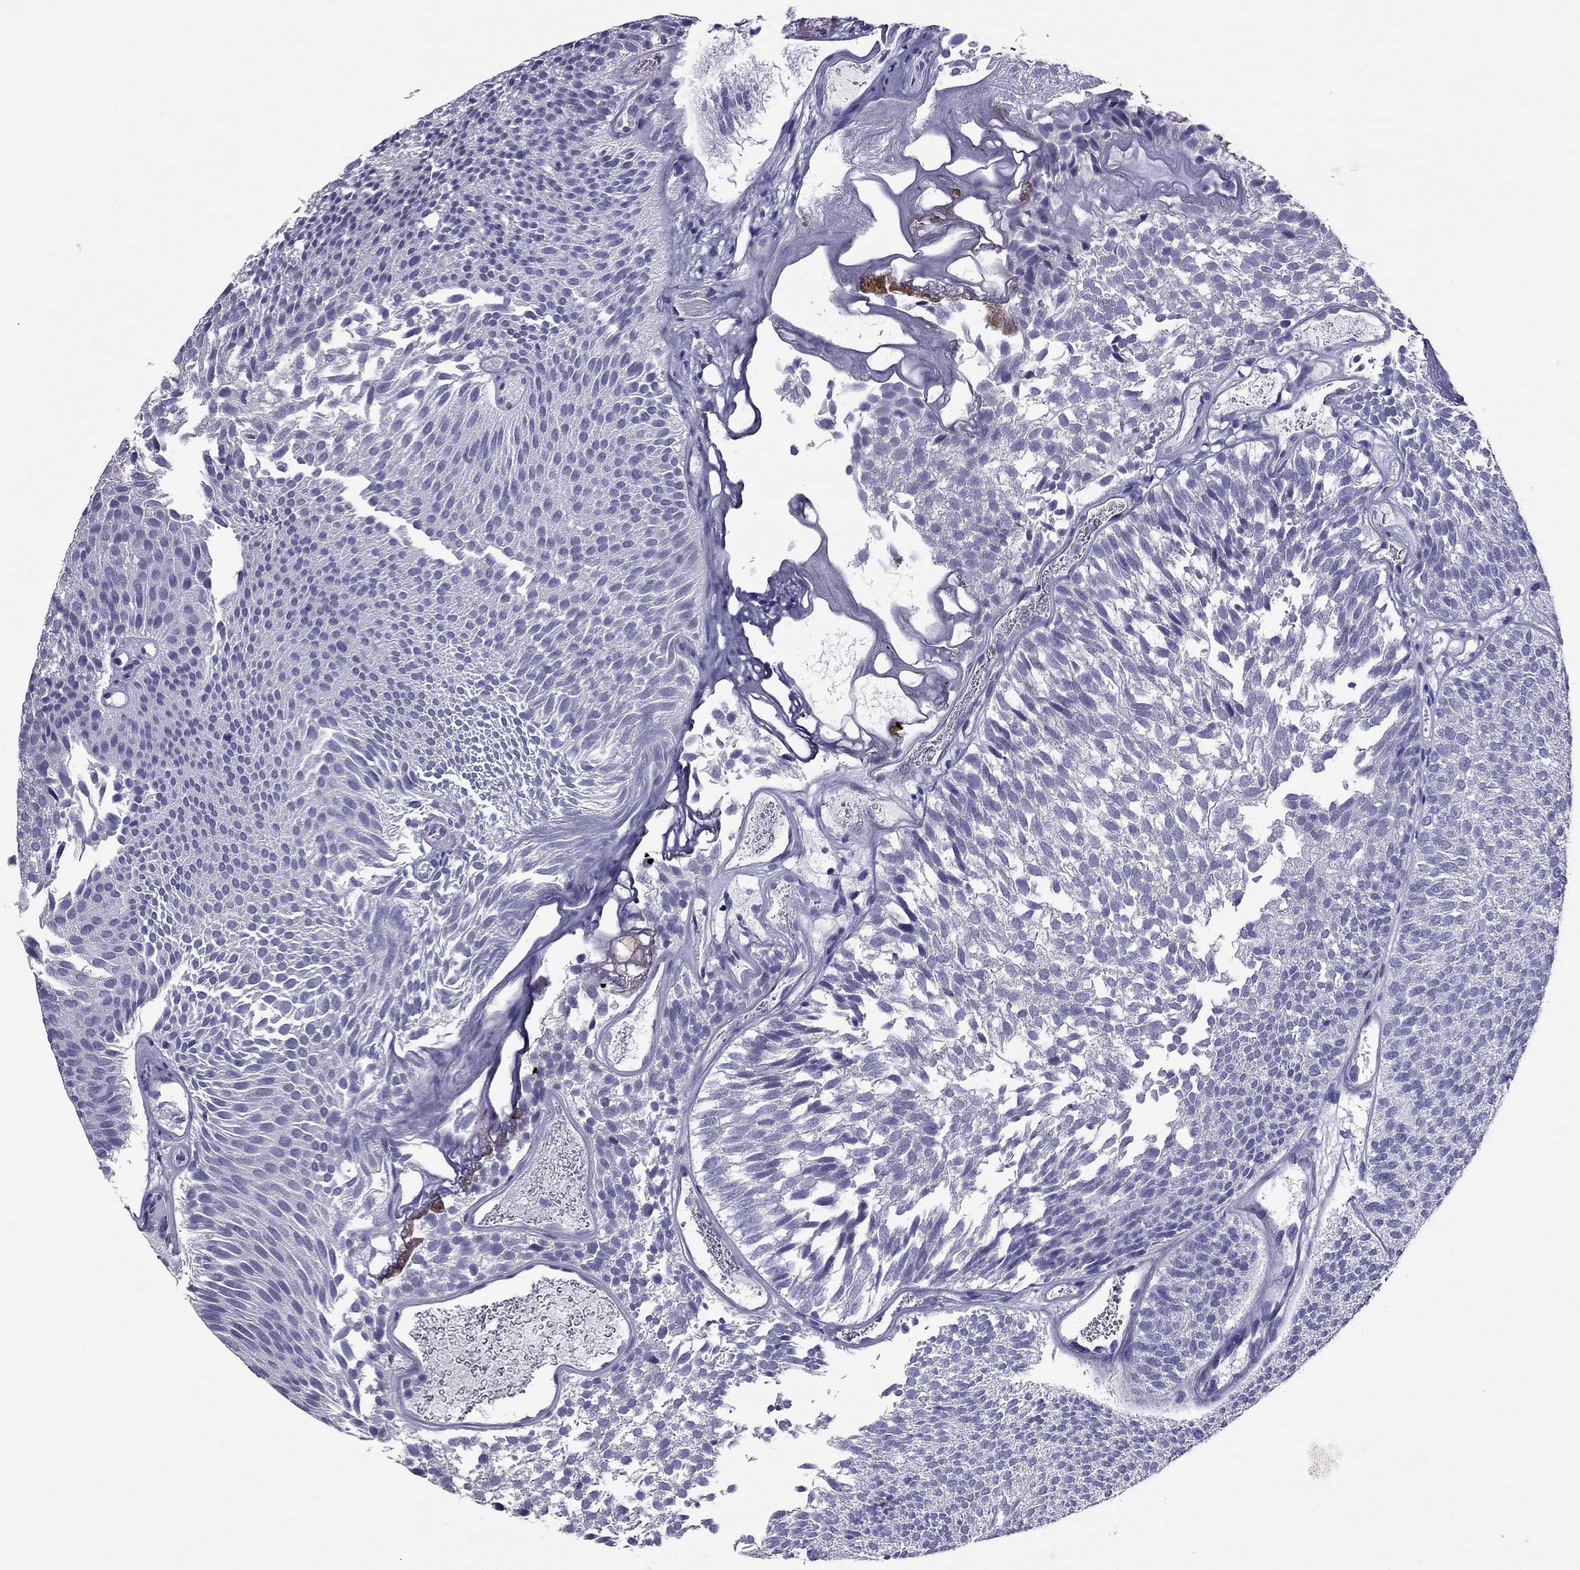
{"staining": {"intensity": "negative", "quantity": "none", "location": "none"}, "tissue": "urothelial cancer", "cell_type": "Tumor cells", "image_type": "cancer", "snomed": [{"axis": "morphology", "description": "Urothelial carcinoma, Low grade"}, {"axis": "topography", "description": "Urinary bladder"}], "caption": "This is an immunohistochemistry (IHC) histopathology image of low-grade urothelial carcinoma. There is no staining in tumor cells.", "gene": "PDE6A", "patient": {"sex": "male", "age": 52}}